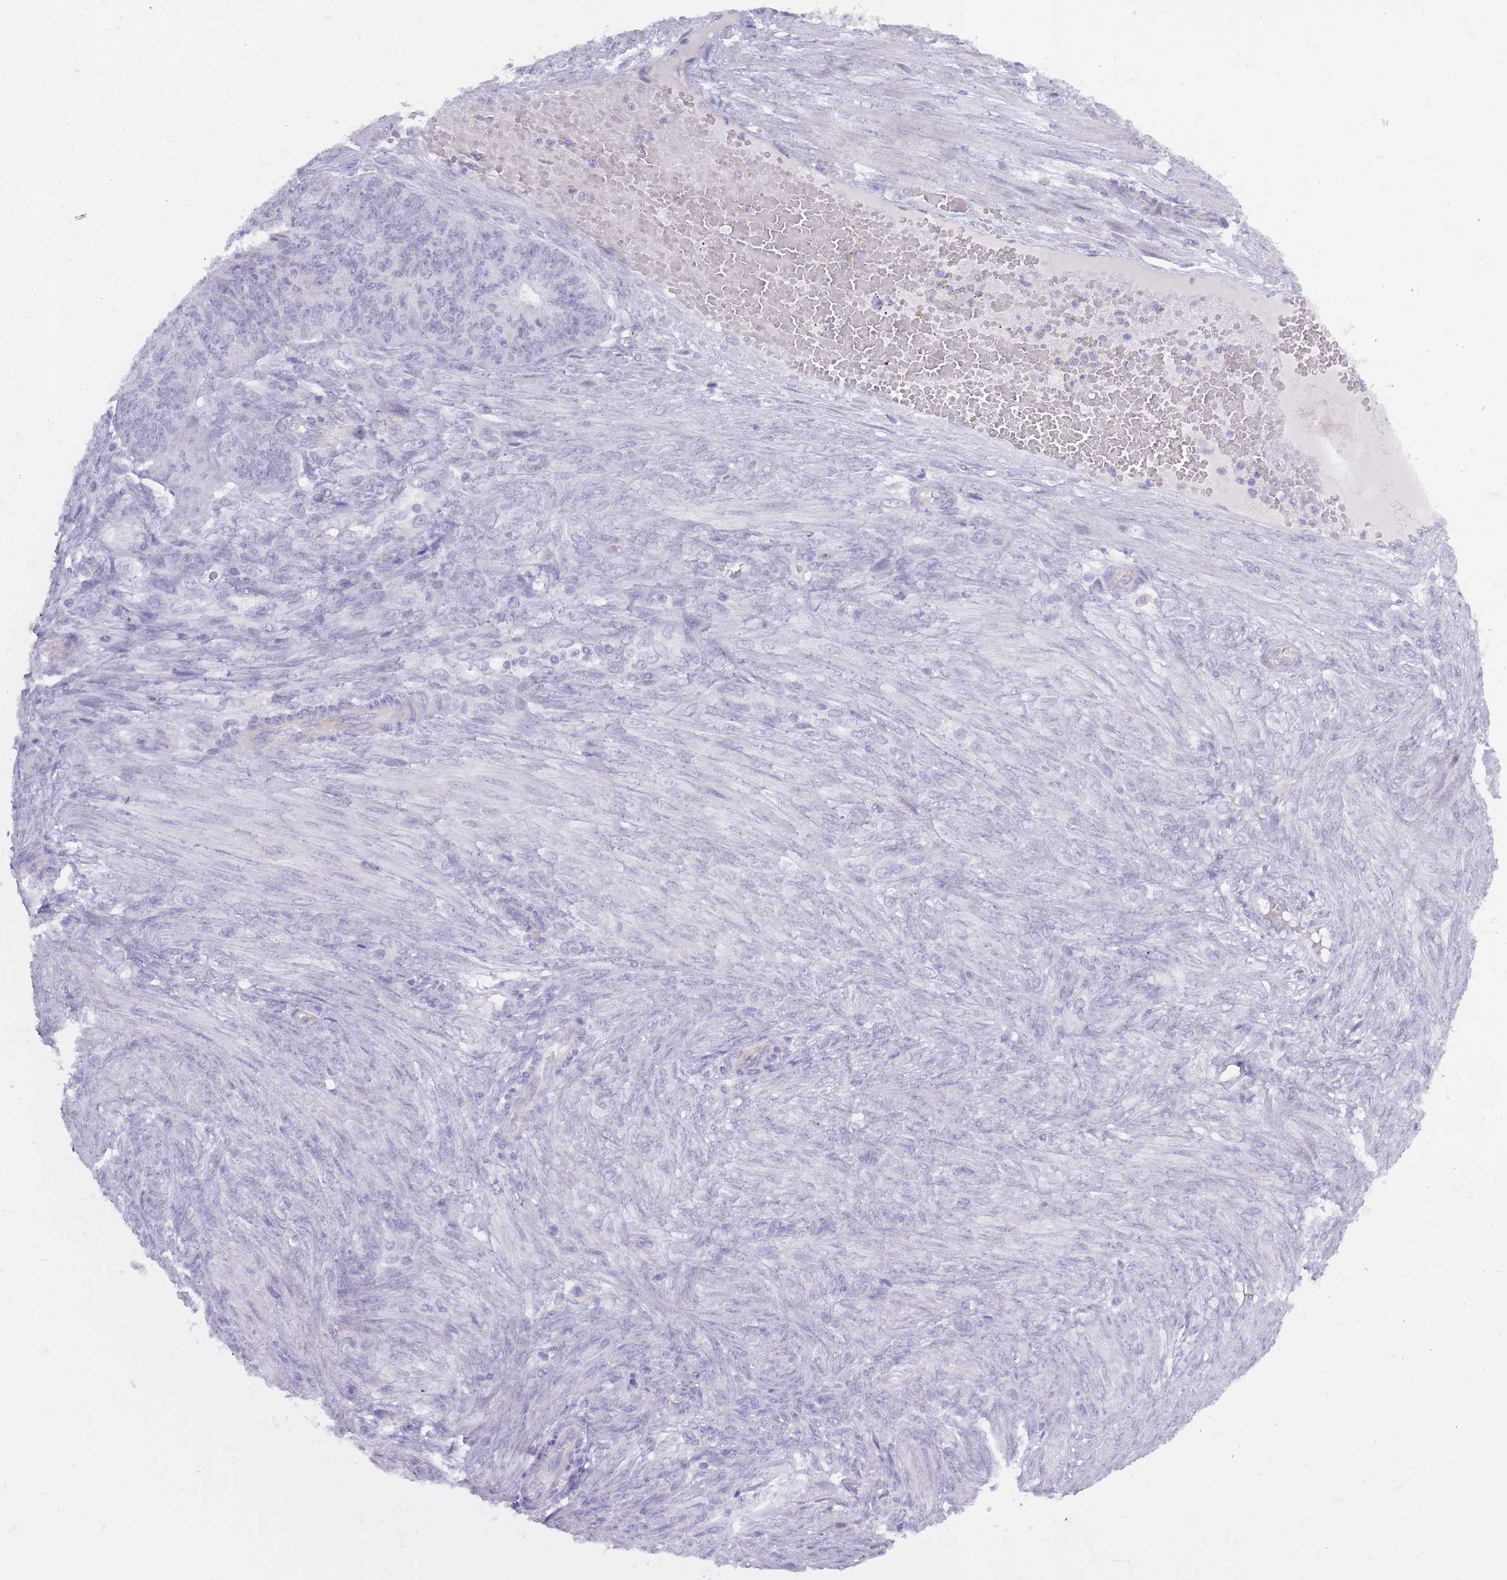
{"staining": {"intensity": "negative", "quantity": "none", "location": "none"}, "tissue": "endometrial cancer", "cell_type": "Tumor cells", "image_type": "cancer", "snomed": [{"axis": "morphology", "description": "Adenocarcinoma, NOS"}, {"axis": "topography", "description": "Endometrium"}], "caption": "Photomicrograph shows no protein positivity in tumor cells of endometrial cancer tissue.", "gene": "BDKRB2", "patient": {"sex": "female", "age": 32}}